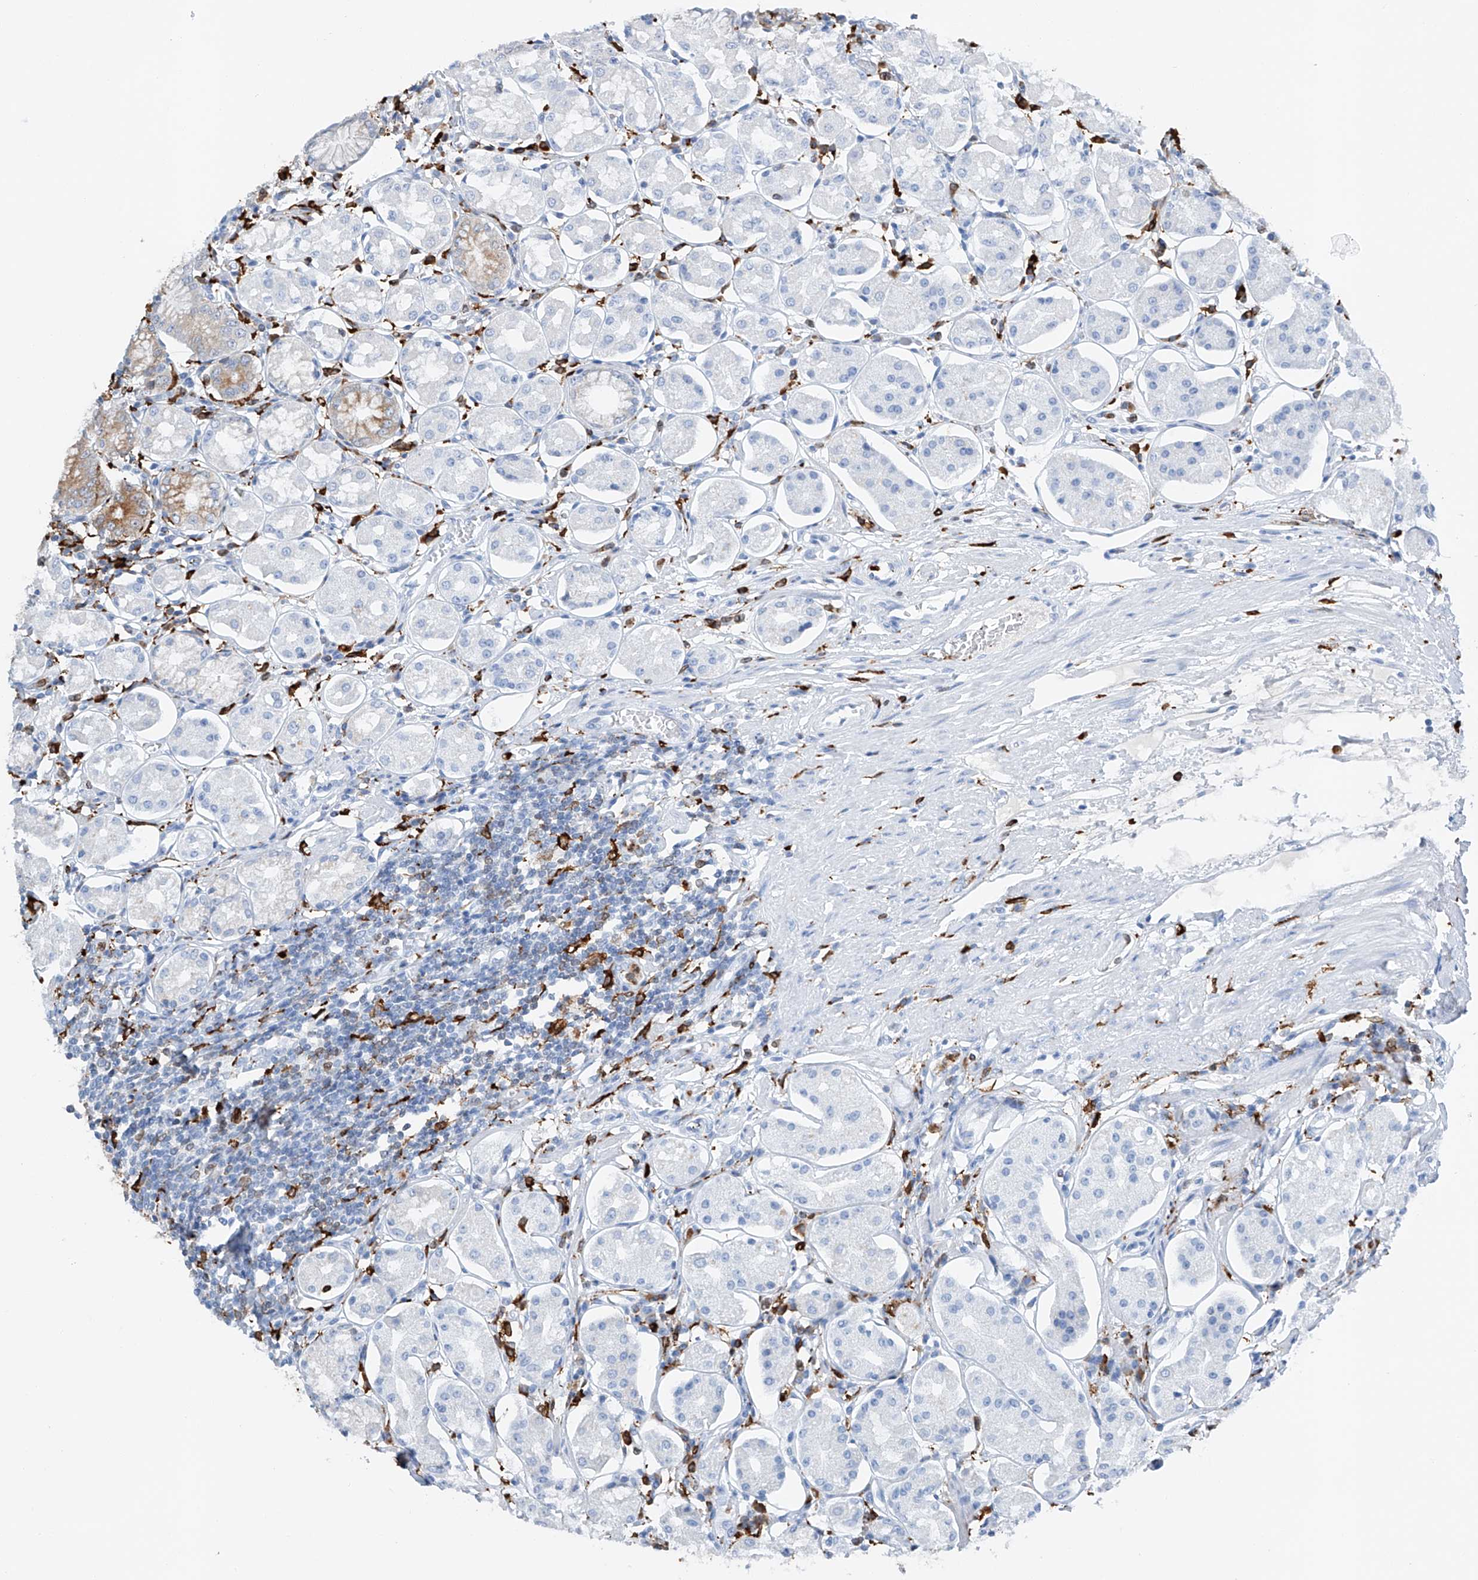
{"staining": {"intensity": "moderate", "quantity": "<25%", "location": "cytoplasmic/membranous"}, "tissue": "stomach", "cell_type": "Glandular cells", "image_type": "normal", "snomed": [{"axis": "morphology", "description": "Normal tissue, NOS"}, {"axis": "topography", "description": "Stomach, lower"}], "caption": "IHC micrograph of normal stomach: human stomach stained using immunohistochemistry shows low levels of moderate protein expression localized specifically in the cytoplasmic/membranous of glandular cells, appearing as a cytoplasmic/membranous brown color.", "gene": "TBXAS1", "patient": {"sex": "female", "age": 56}}